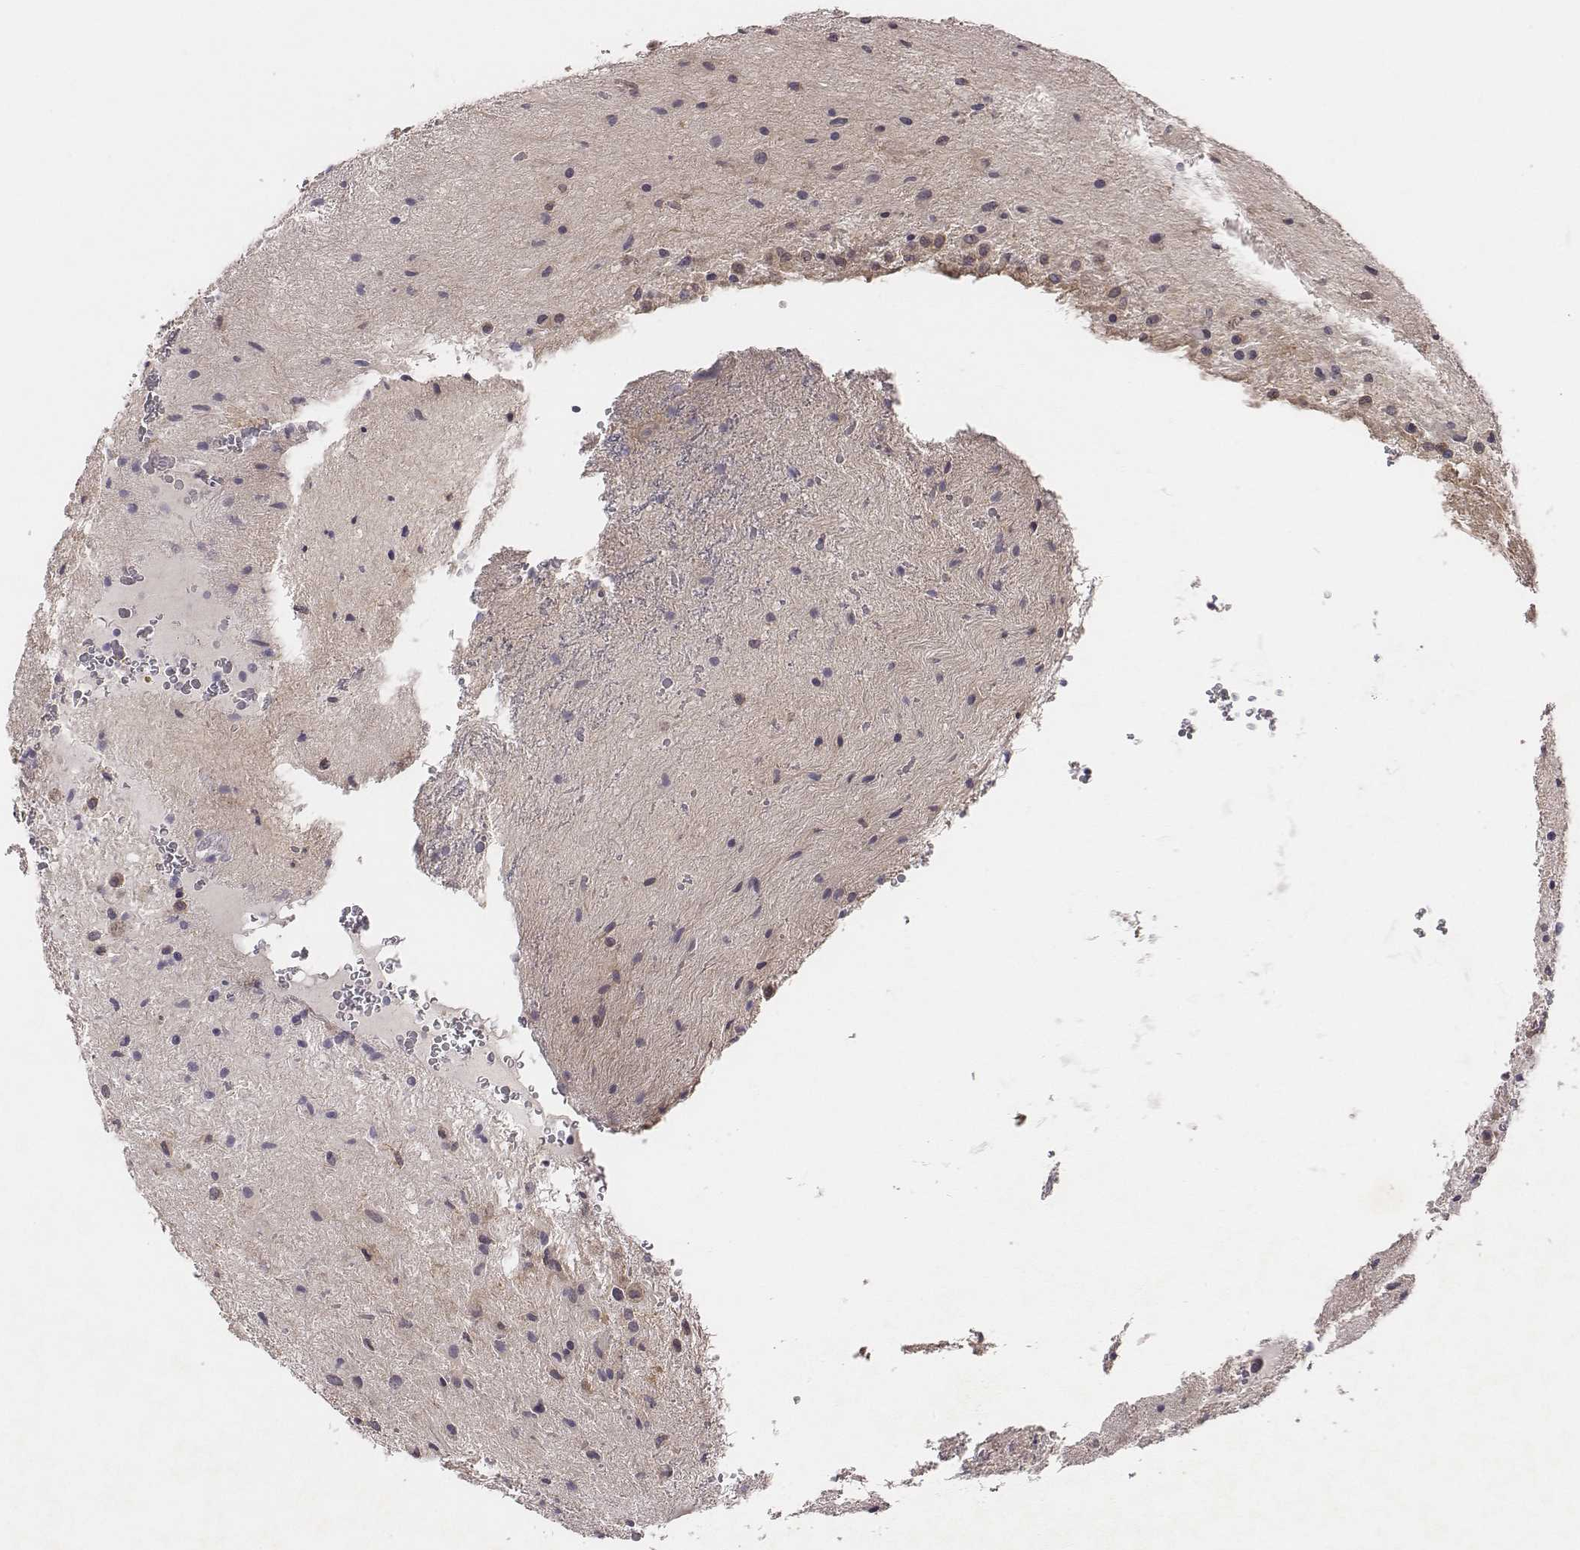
{"staining": {"intensity": "negative", "quantity": "none", "location": "none"}, "tissue": "glioma", "cell_type": "Tumor cells", "image_type": "cancer", "snomed": [{"axis": "morphology", "description": "Glioma, malignant, Low grade"}, {"axis": "topography", "description": "Cerebellum"}], "caption": "A high-resolution image shows IHC staining of glioma, which demonstrates no significant positivity in tumor cells.", "gene": "SCARF1", "patient": {"sex": "female", "age": 14}}